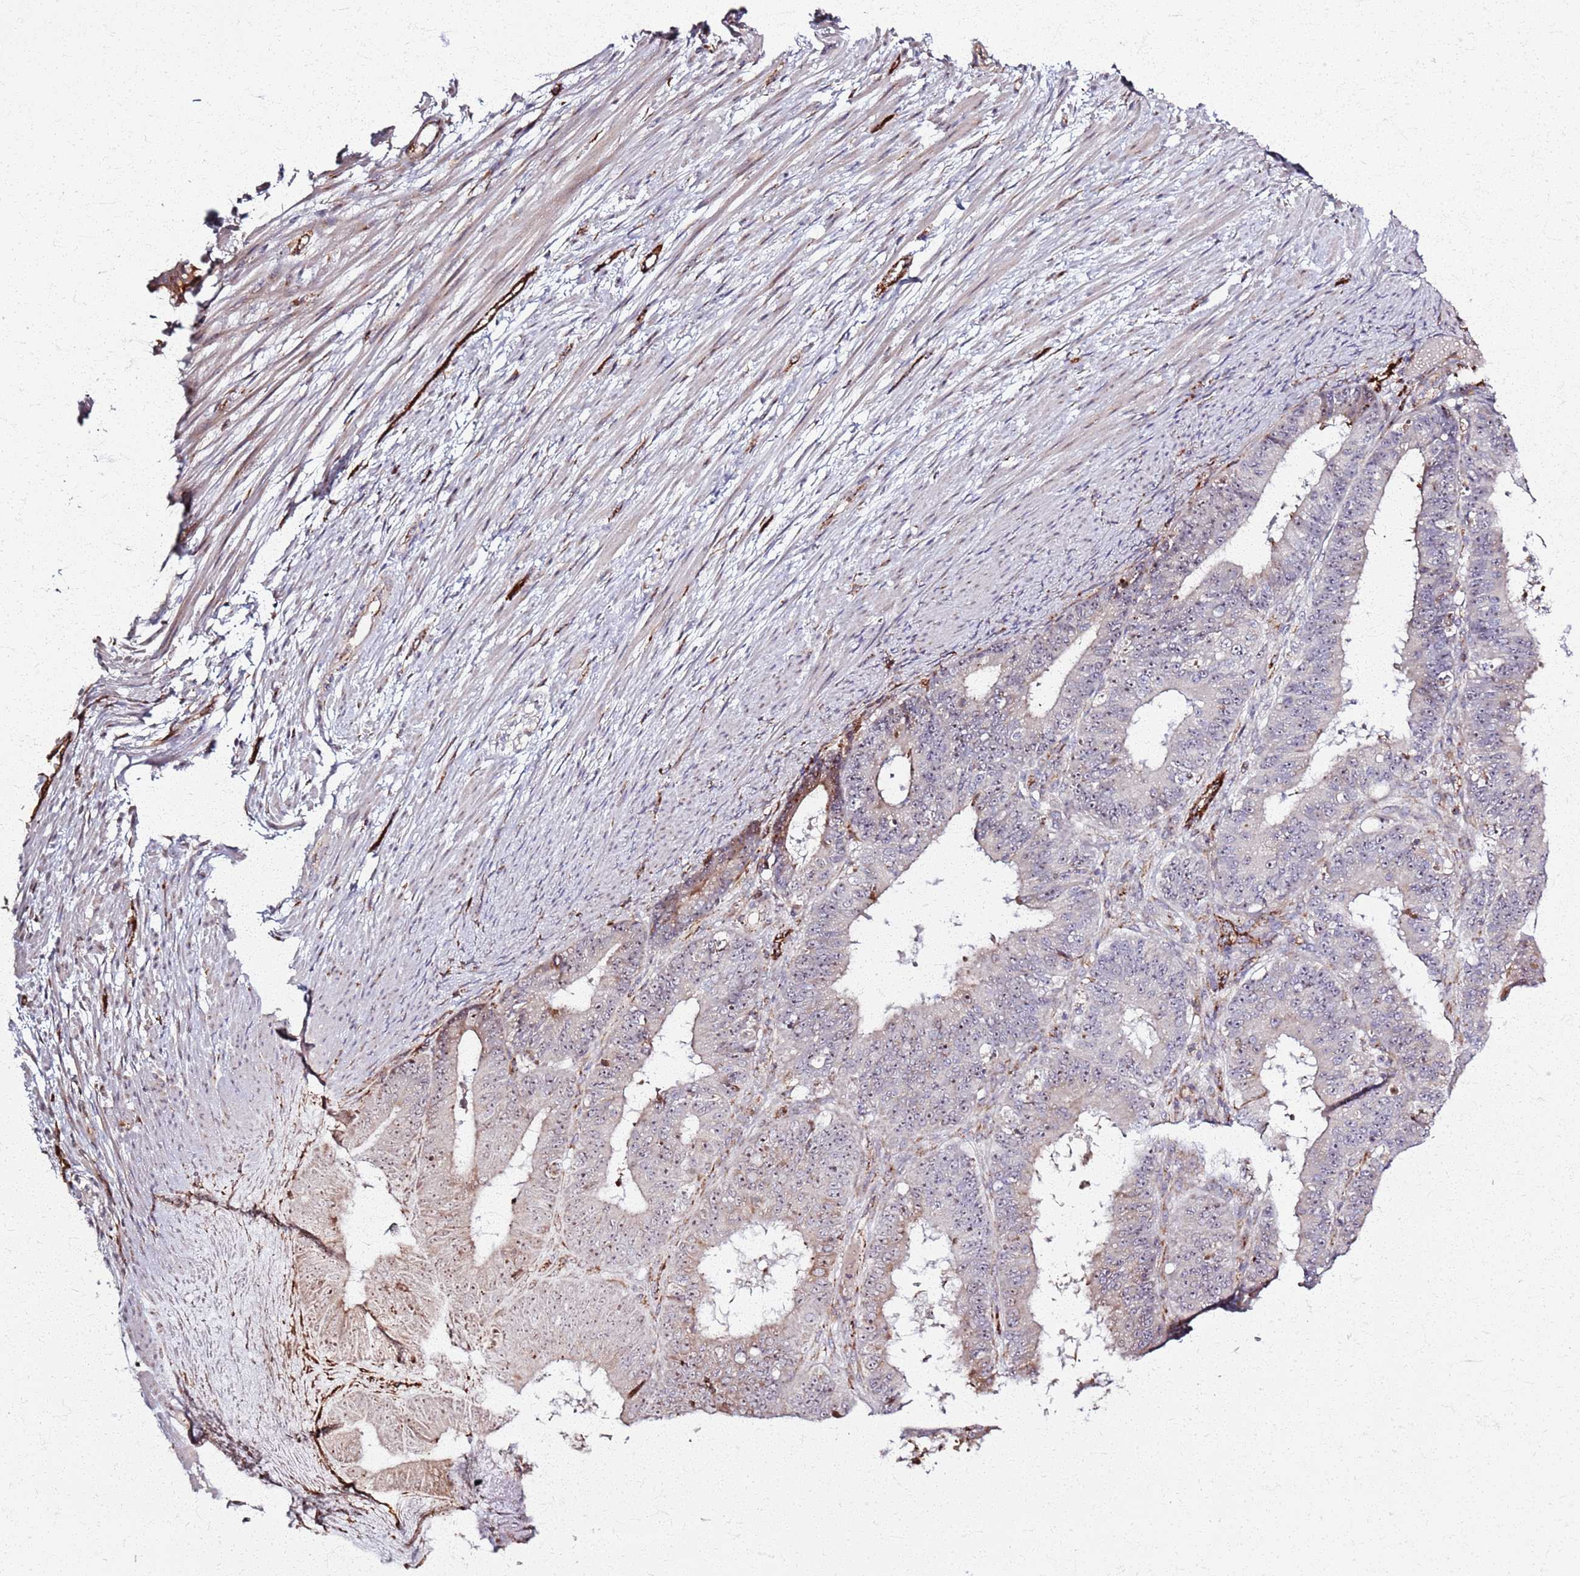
{"staining": {"intensity": "weak", "quantity": "<25%", "location": "cytoplasmic/membranous,nuclear"}, "tissue": "ovarian cancer", "cell_type": "Tumor cells", "image_type": "cancer", "snomed": [{"axis": "morphology", "description": "Carcinoma, endometroid"}, {"axis": "topography", "description": "Appendix"}, {"axis": "topography", "description": "Ovary"}], "caption": "Immunohistochemistry (IHC) histopathology image of human ovarian cancer stained for a protein (brown), which shows no staining in tumor cells.", "gene": "KRI1", "patient": {"sex": "female", "age": 42}}